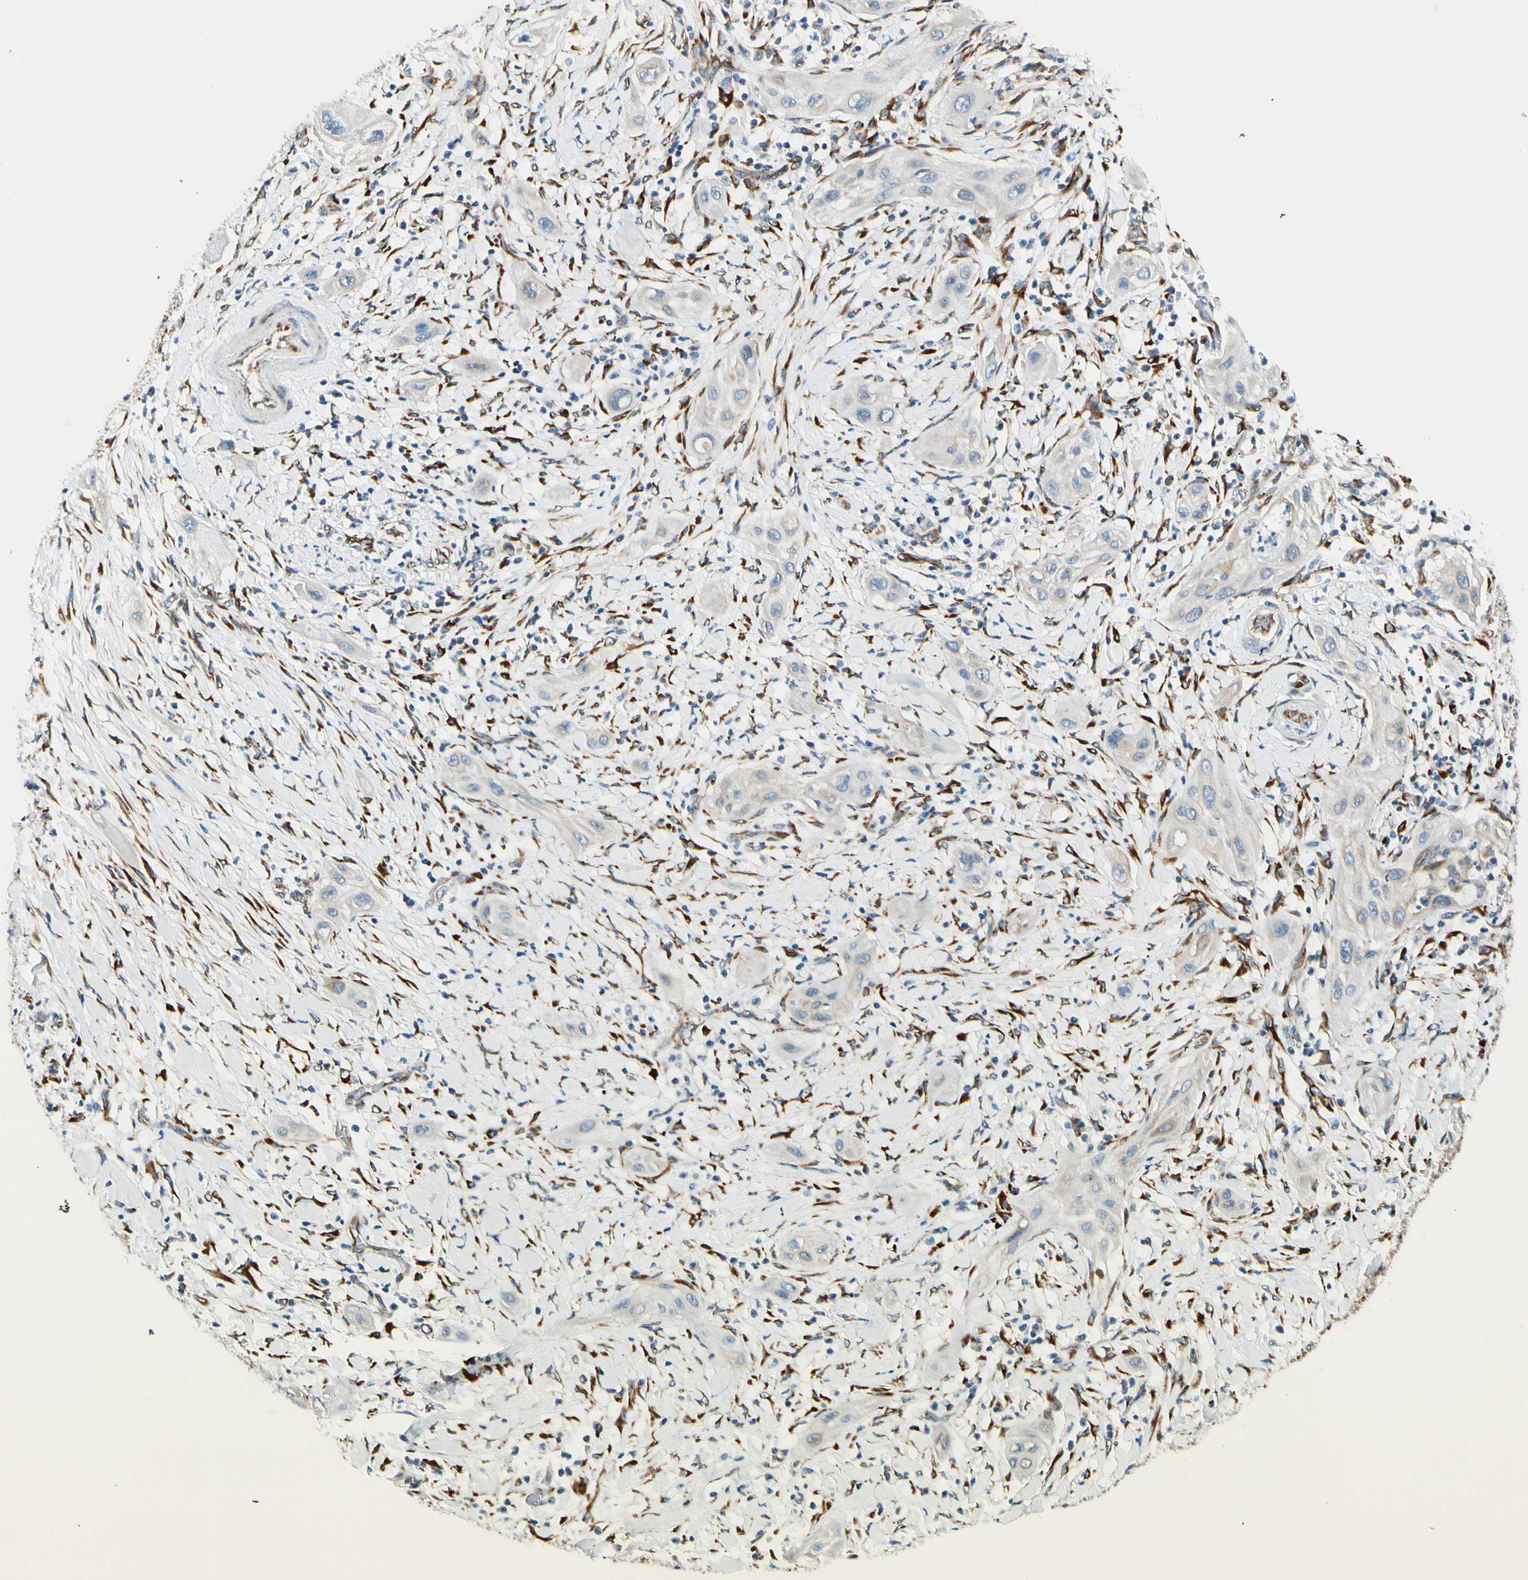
{"staining": {"intensity": "weak", "quantity": "<25%", "location": "cytoplasmic/membranous"}, "tissue": "lung cancer", "cell_type": "Tumor cells", "image_type": "cancer", "snomed": [{"axis": "morphology", "description": "Squamous cell carcinoma, NOS"}, {"axis": "topography", "description": "Lung"}], "caption": "Immunohistochemistry image of human lung cancer (squamous cell carcinoma) stained for a protein (brown), which exhibits no positivity in tumor cells. (DAB immunohistochemistry (IHC) with hematoxylin counter stain).", "gene": "FKBP7", "patient": {"sex": "female", "age": 47}}